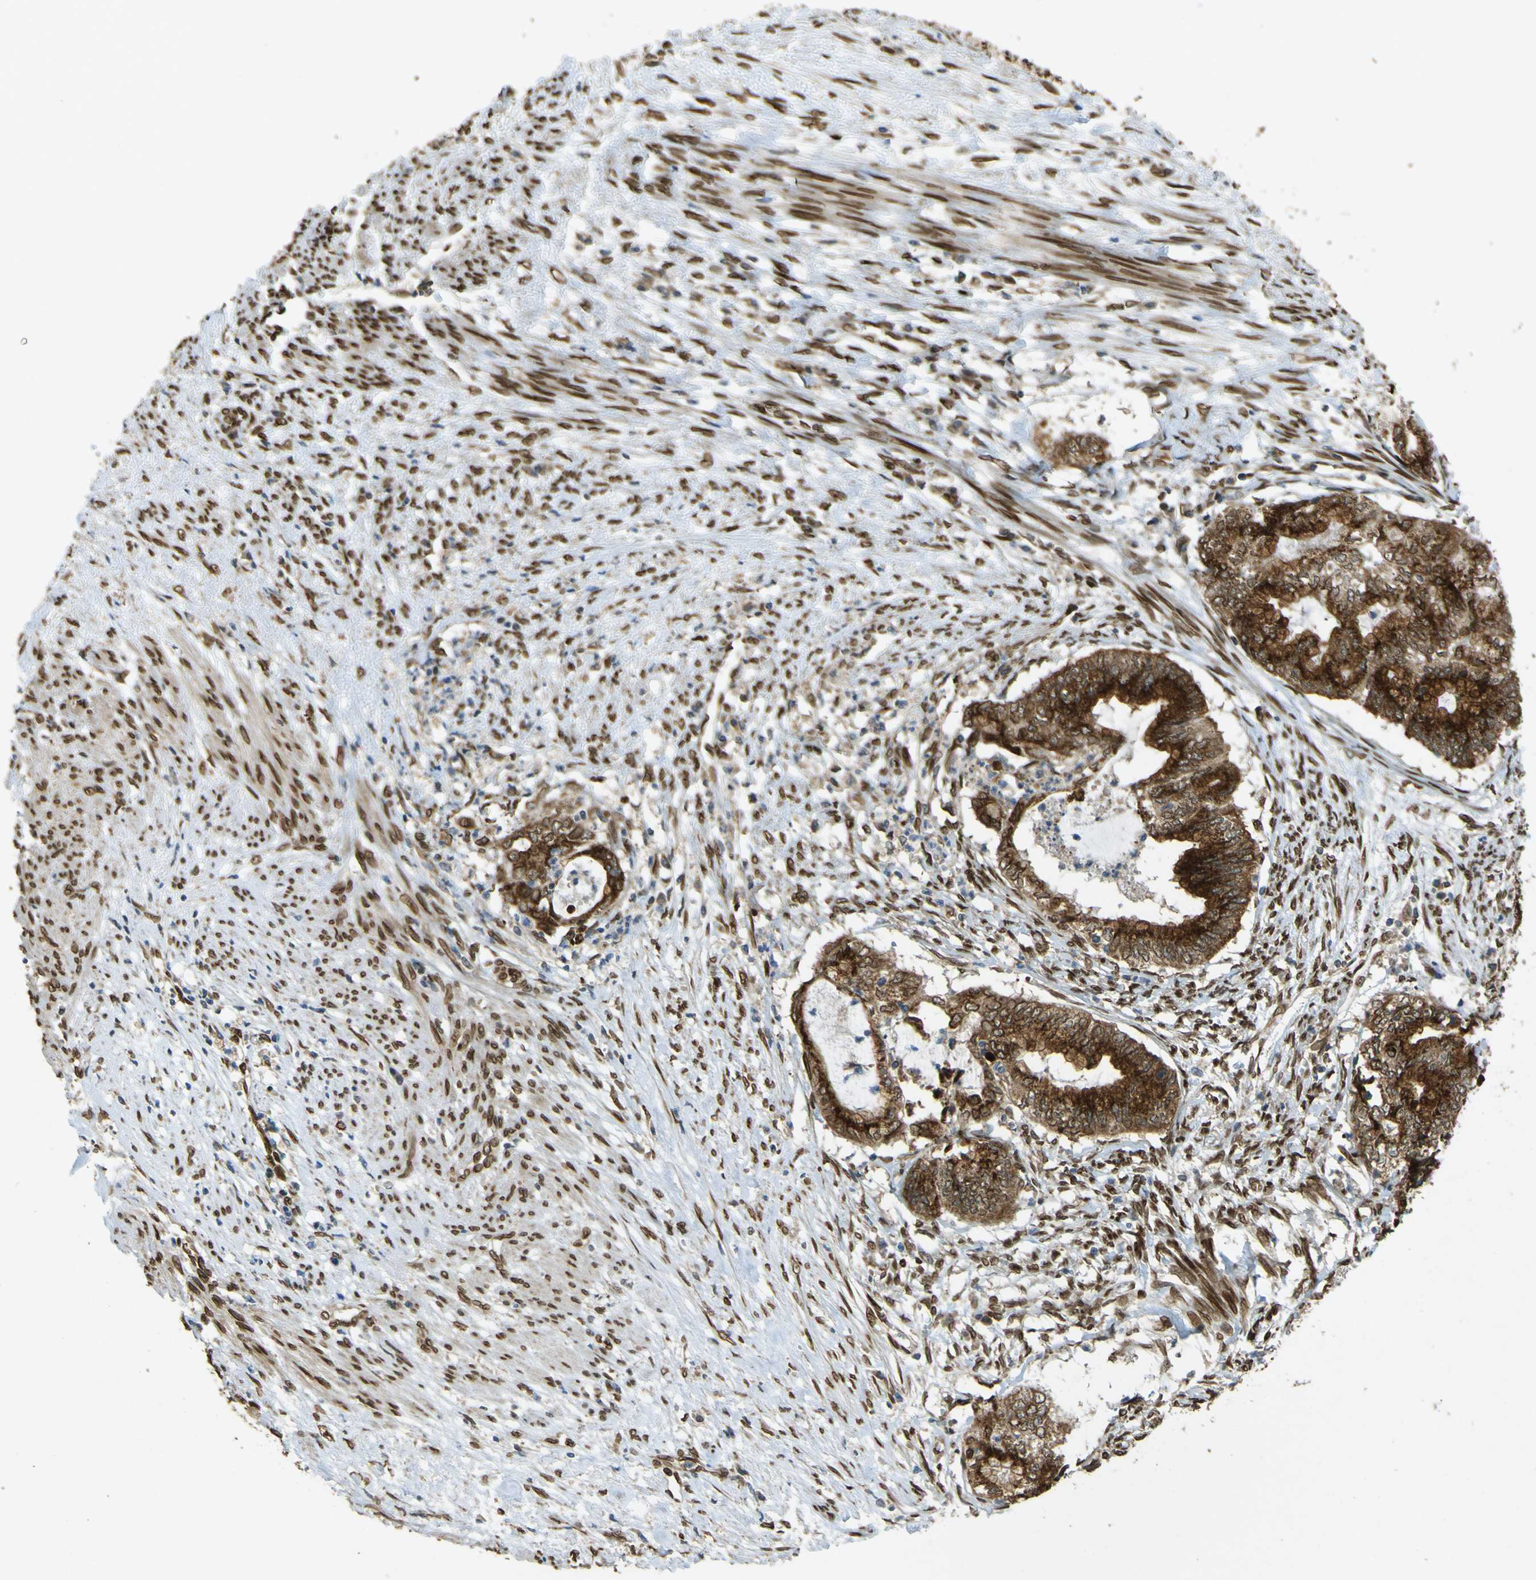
{"staining": {"intensity": "strong", "quantity": ">75%", "location": "cytoplasmic/membranous"}, "tissue": "endometrial cancer", "cell_type": "Tumor cells", "image_type": "cancer", "snomed": [{"axis": "morphology", "description": "Necrosis, NOS"}, {"axis": "morphology", "description": "Adenocarcinoma, NOS"}, {"axis": "topography", "description": "Endometrium"}], "caption": "A micrograph of human endometrial cancer stained for a protein exhibits strong cytoplasmic/membranous brown staining in tumor cells. The protein of interest is stained brown, and the nuclei are stained in blue (DAB (3,3'-diaminobenzidine) IHC with brightfield microscopy, high magnification).", "gene": "GALNT1", "patient": {"sex": "female", "age": 79}}